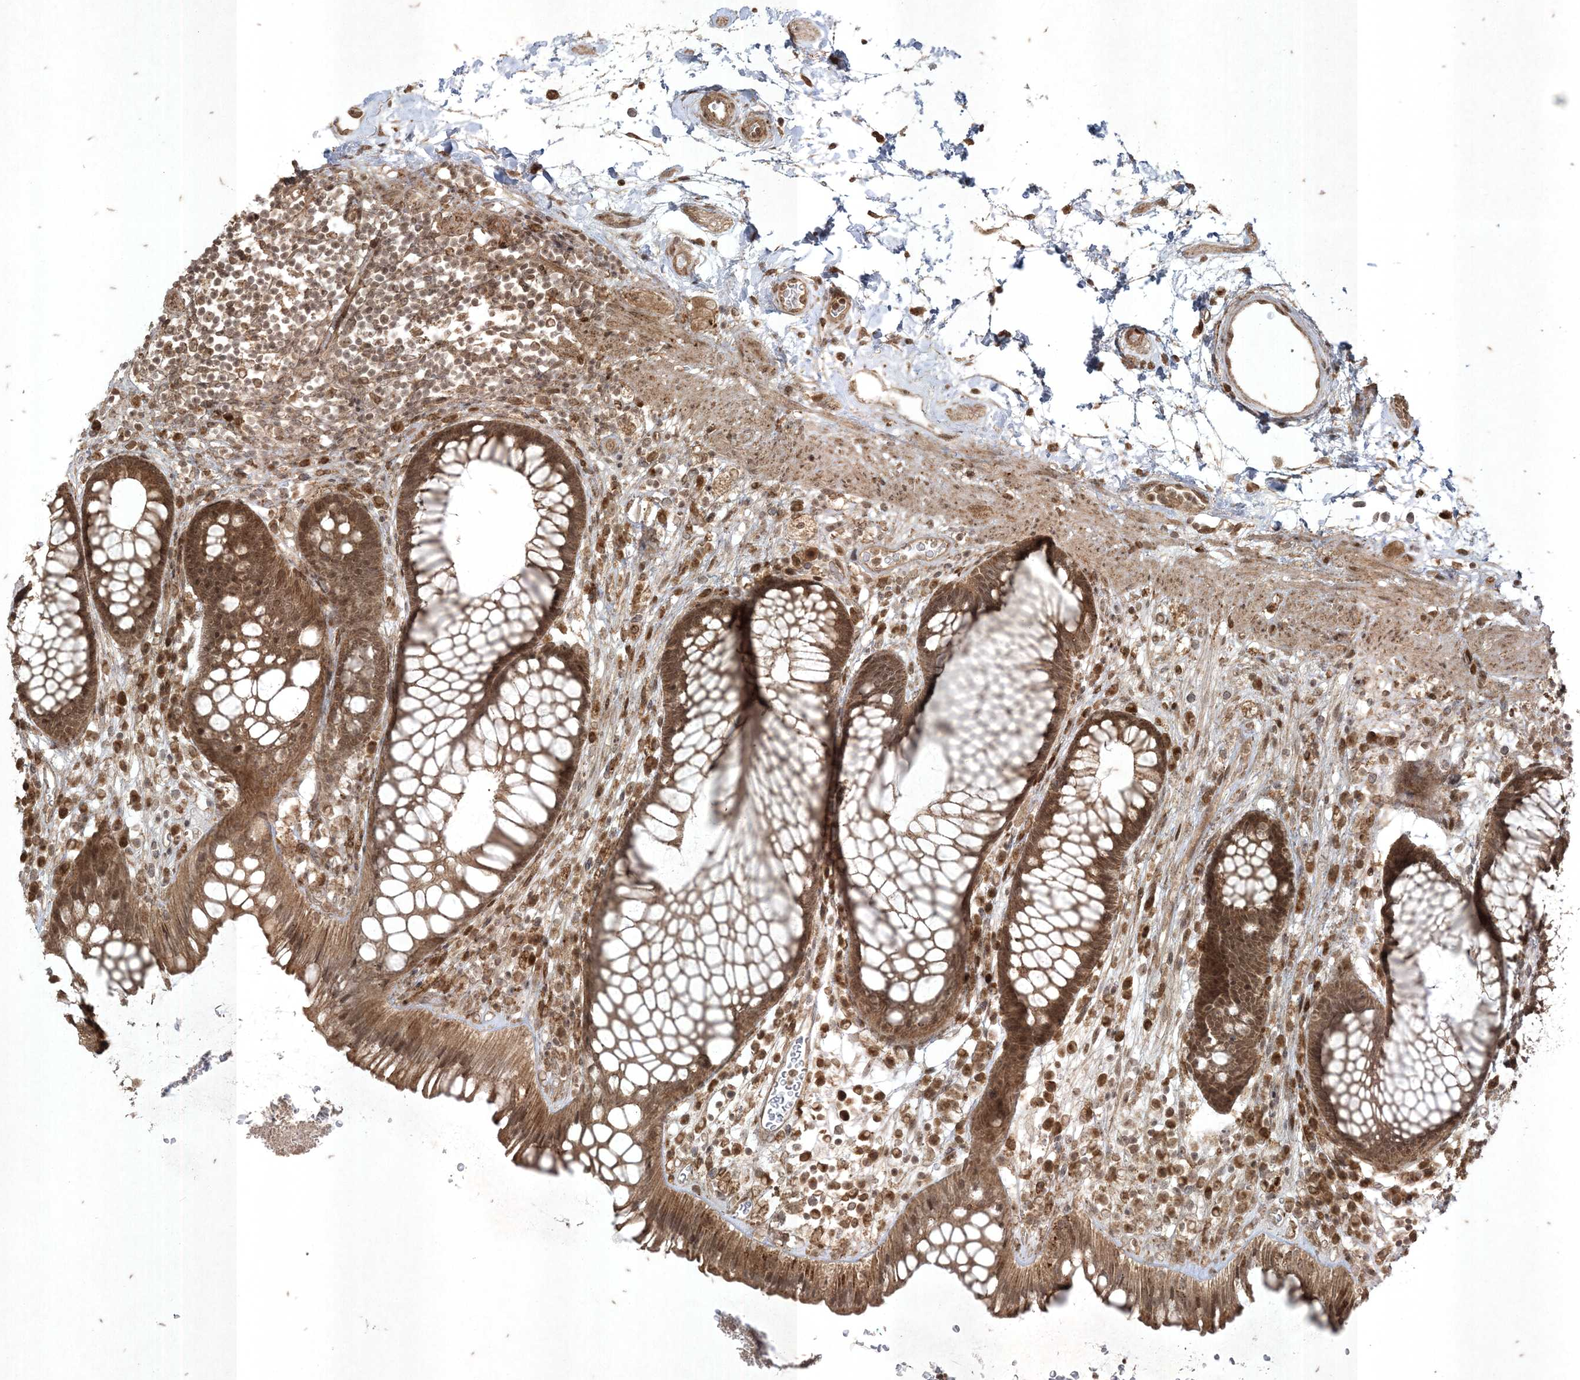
{"staining": {"intensity": "strong", "quantity": ">75%", "location": "cytoplasmic/membranous"}, "tissue": "rectum", "cell_type": "Glandular cells", "image_type": "normal", "snomed": [{"axis": "morphology", "description": "Normal tissue, NOS"}, {"axis": "topography", "description": "Rectum"}], "caption": "Immunohistochemical staining of normal rectum shows high levels of strong cytoplasmic/membranous positivity in approximately >75% of glandular cells. (DAB (3,3'-diaminobenzidine) = brown stain, brightfield microscopy at high magnification).", "gene": "RRAS", "patient": {"sex": "male", "age": 51}}